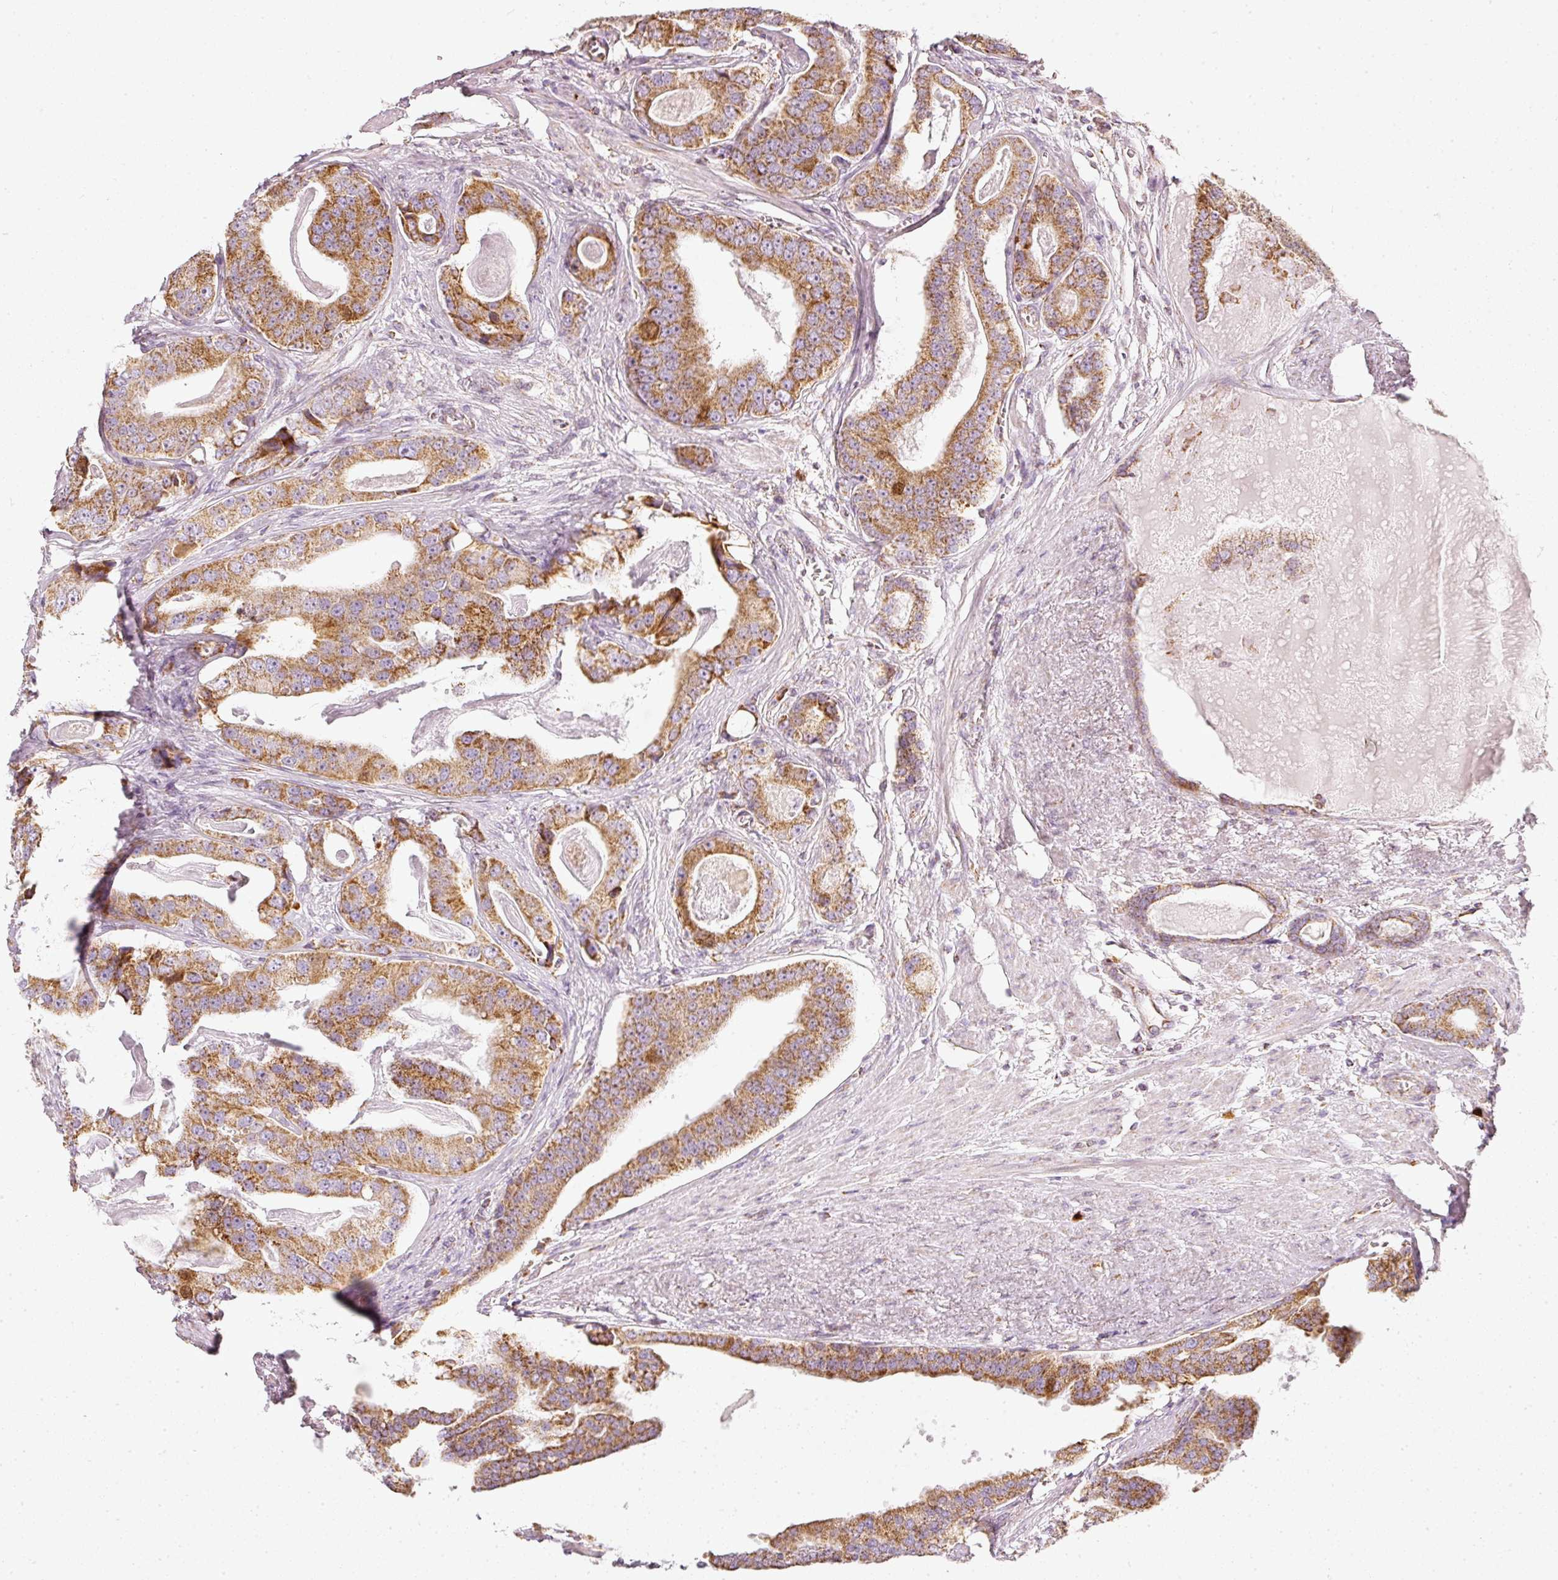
{"staining": {"intensity": "moderate", "quantity": ">75%", "location": "cytoplasmic/membranous"}, "tissue": "prostate cancer", "cell_type": "Tumor cells", "image_type": "cancer", "snomed": [{"axis": "morphology", "description": "Adenocarcinoma, High grade"}, {"axis": "topography", "description": "Prostate"}], "caption": "This image demonstrates prostate adenocarcinoma (high-grade) stained with immunohistochemistry (IHC) to label a protein in brown. The cytoplasmic/membranous of tumor cells show moderate positivity for the protein. Nuclei are counter-stained blue.", "gene": "DUT", "patient": {"sex": "male", "age": 71}}